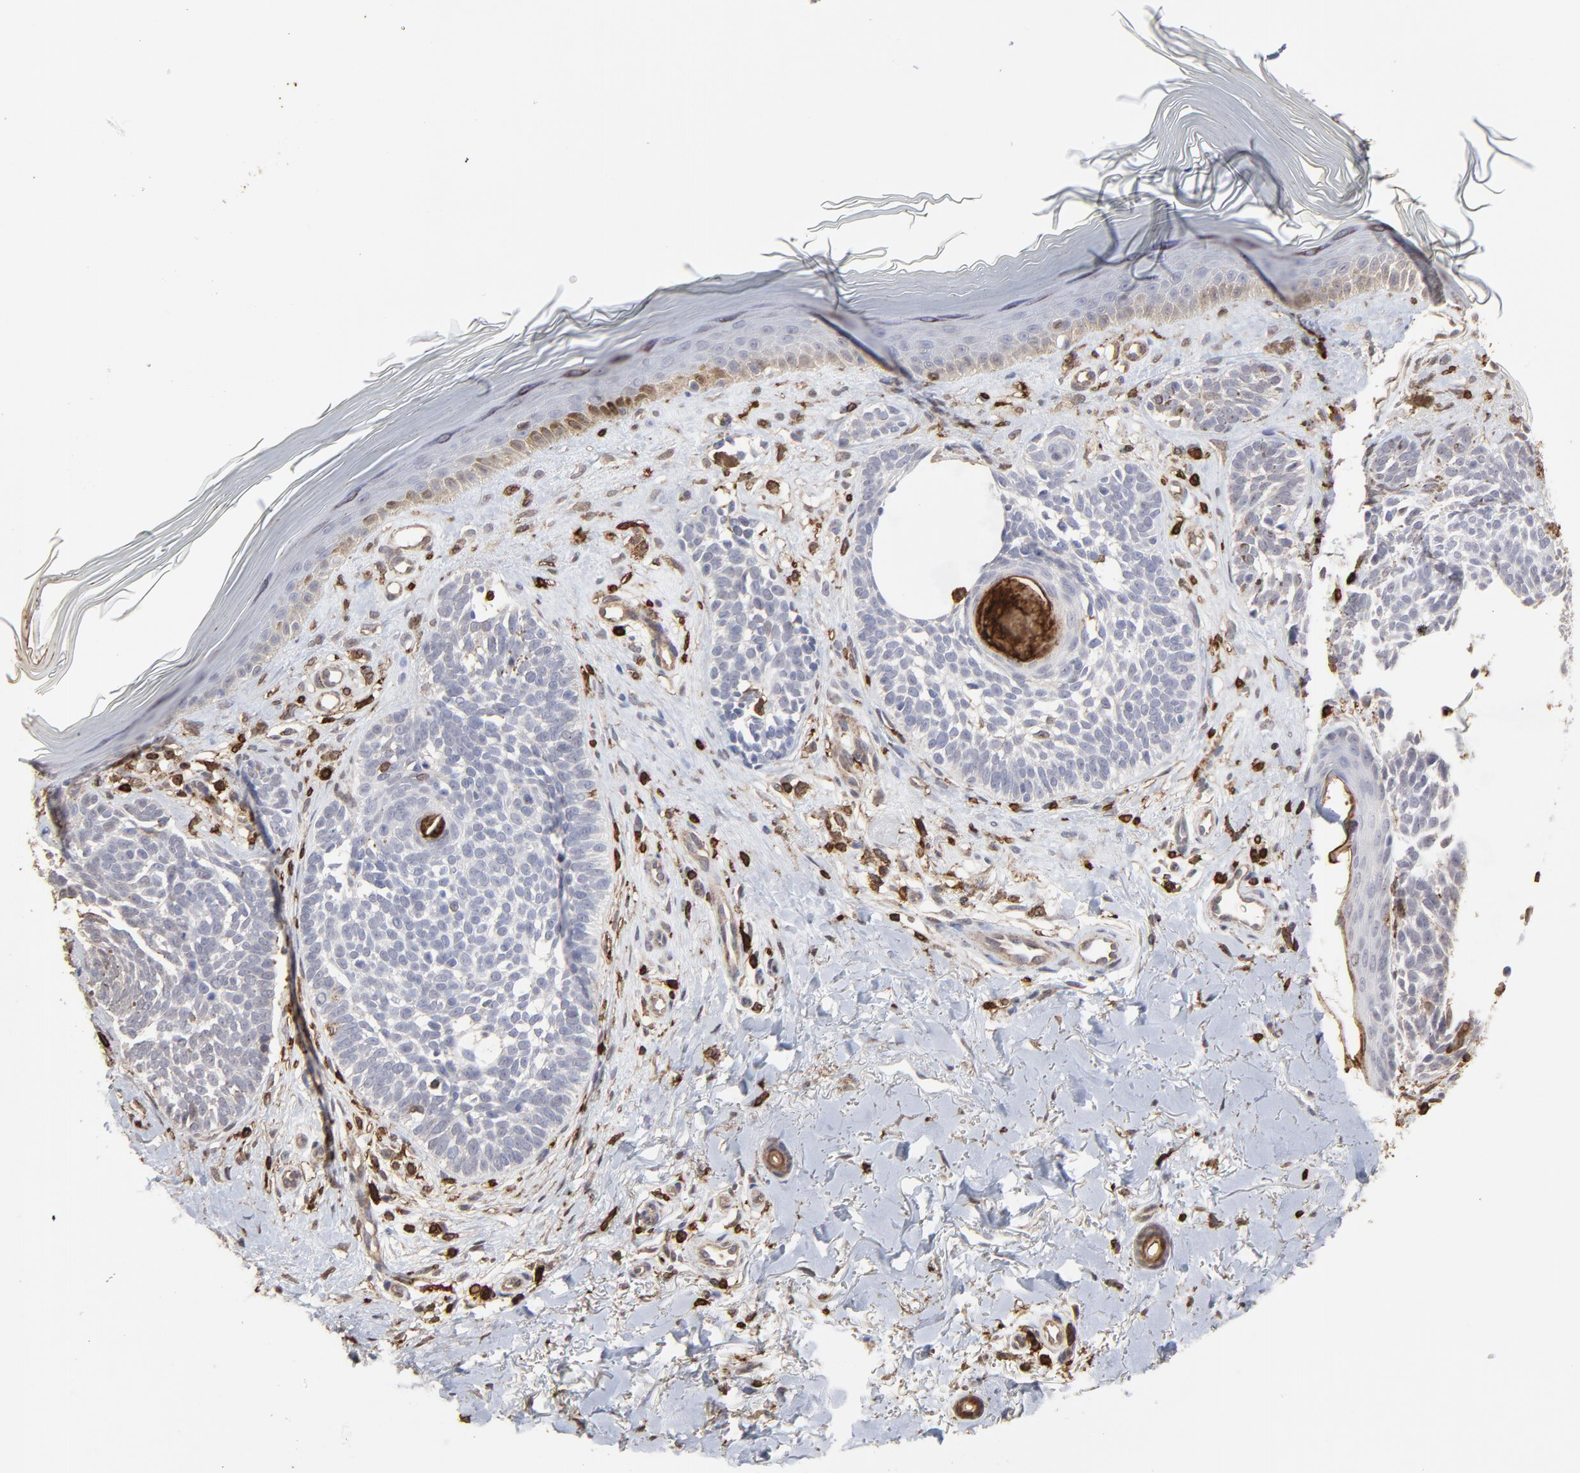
{"staining": {"intensity": "negative", "quantity": "none", "location": "none"}, "tissue": "skin cancer", "cell_type": "Tumor cells", "image_type": "cancer", "snomed": [{"axis": "morphology", "description": "Normal tissue, NOS"}, {"axis": "morphology", "description": "Basal cell carcinoma"}, {"axis": "topography", "description": "Skin"}], "caption": "Protein analysis of basal cell carcinoma (skin) shows no significant expression in tumor cells.", "gene": "SLC6A14", "patient": {"sex": "female", "age": 58}}